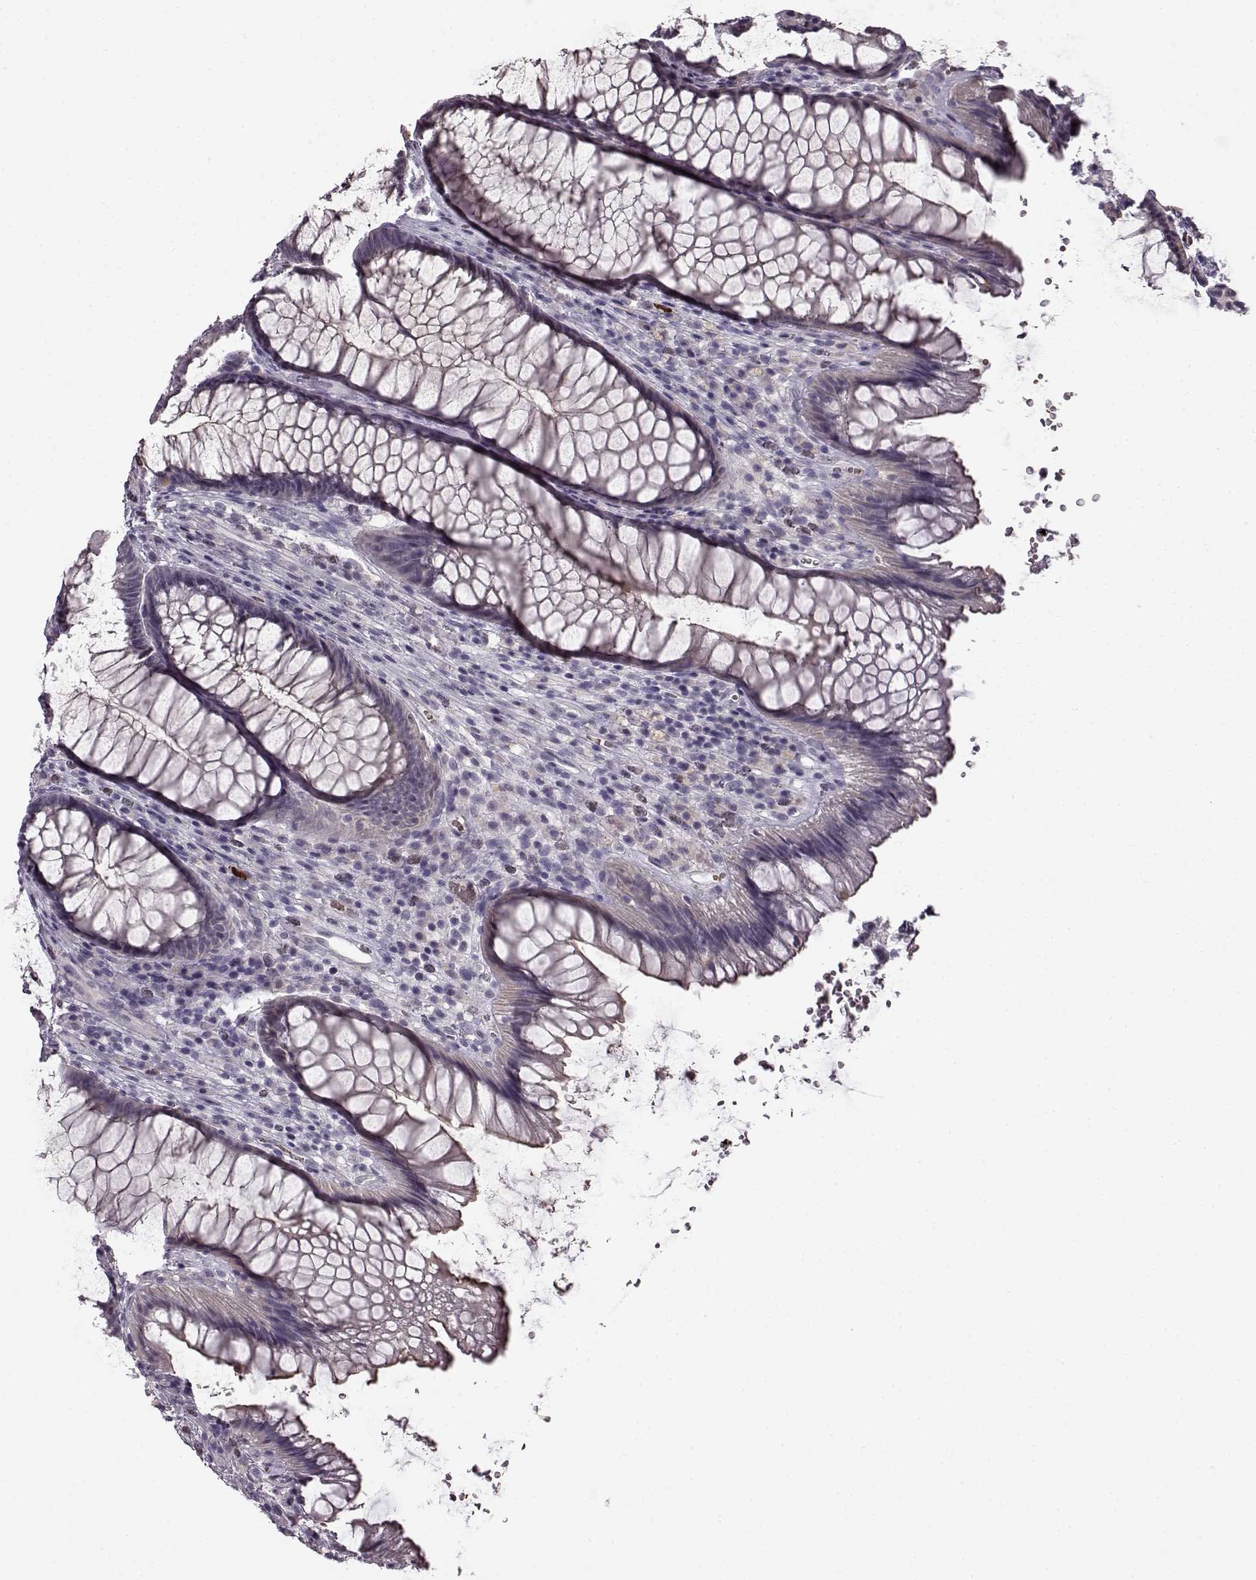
{"staining": {"intensity": "negative", "quantity": "none", "location": "none"}, "tissue": "rectum", "cell_type": "Glandular cells", "image_type": "normal", "snomed": [{"axis": "morphology", "description": "Normal tissue, NOS"}, {"axis": "topography", "description": "Smooth muscle"}, {"axis": "topography", "description": "Rectum"}], "caption": "Micrograph shows no significant protein expression in glandular cells of benign rectum. The staining is performed using DAB (3,3'-diaminobenzidine) brown chromogen with nuclei counter-stained in using hematoxylin.", "gene": "CNGA3", "patient": {"sex": "male", "age": 53}}